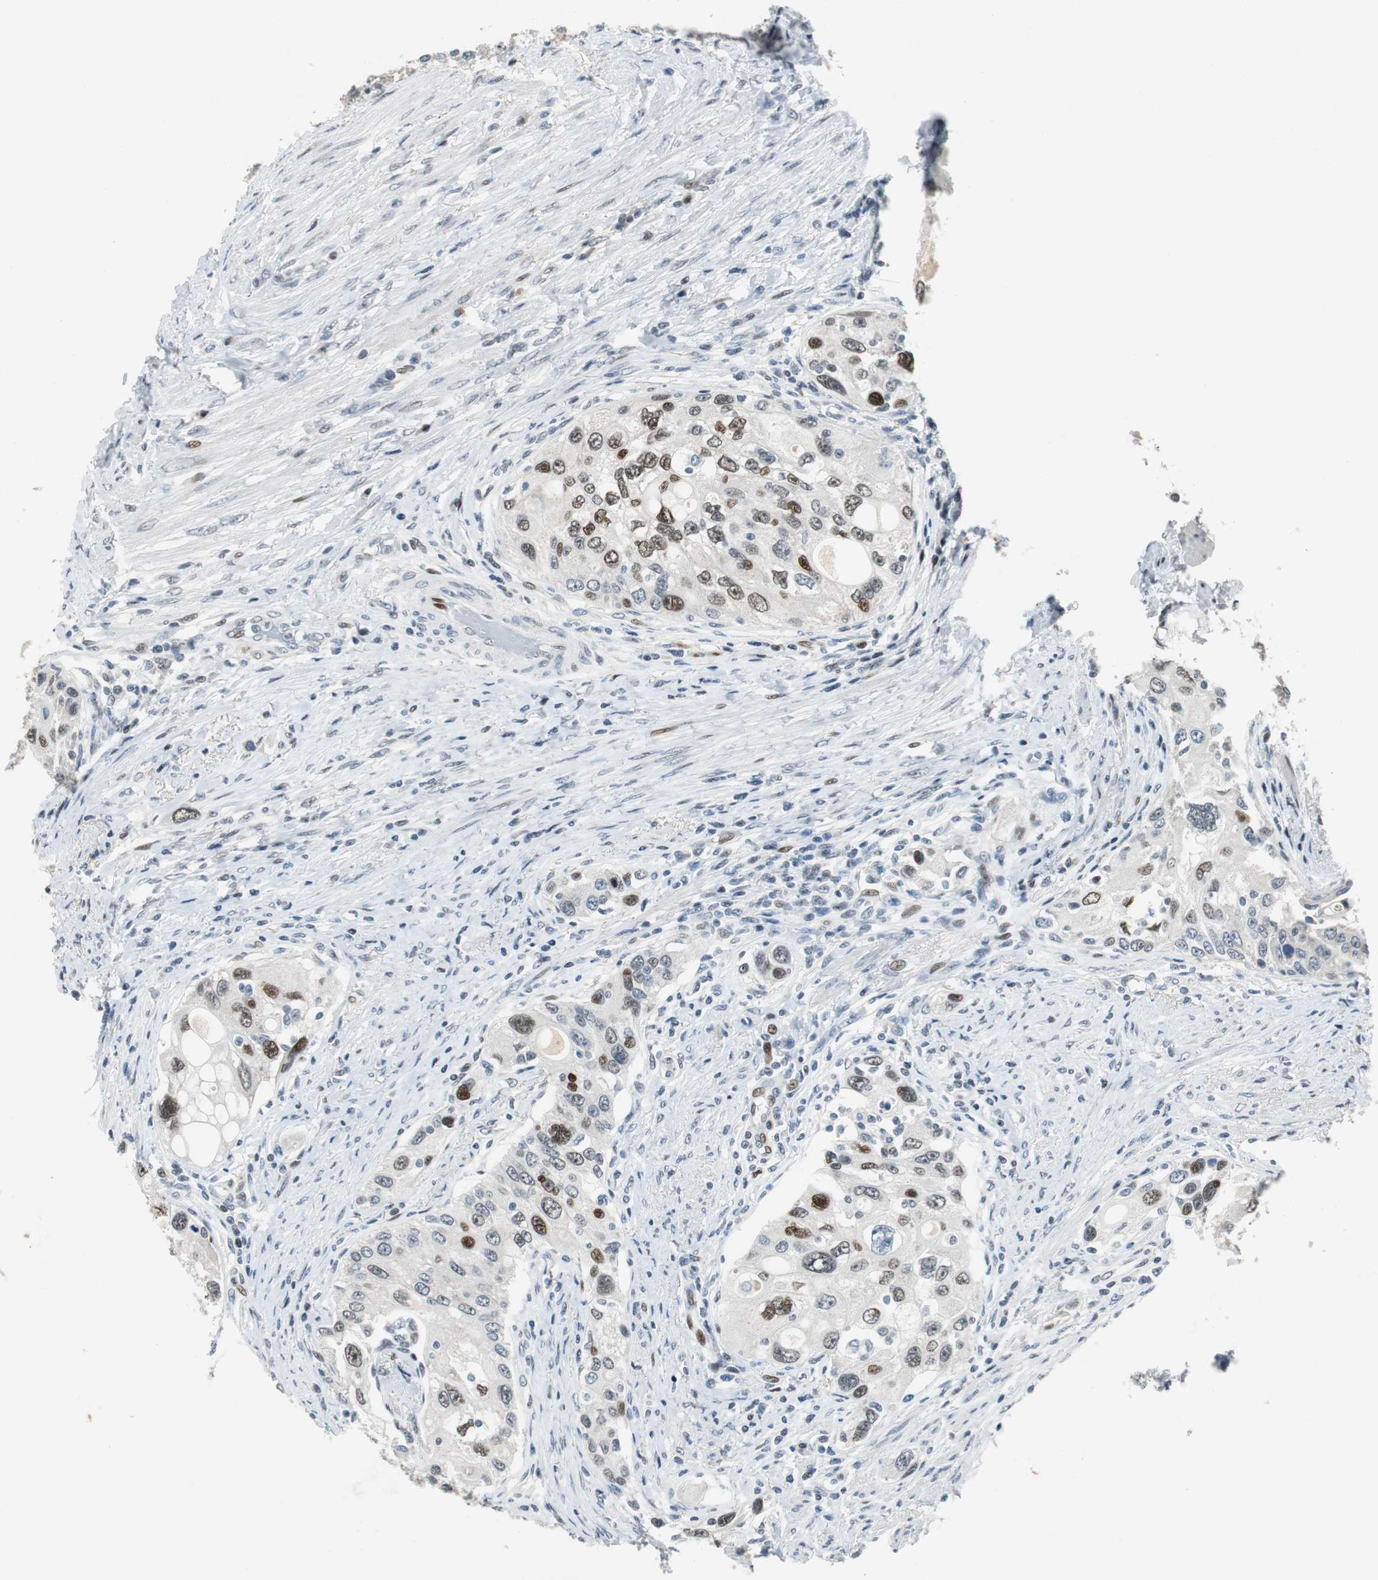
{"staining": {"intensity": "strong", "quantity": "<25%", "location": "nuclear"}, "tissue": "urothelial cancer", "cell_type": "Tumor cells", "image_type": "cancer", "snomed": [{"axis": "morphology", "description": "Urothelial carcinoma, High grade"}, {"axis": "topography", "description": "Urinary bladder"}], "caption": "Immunohistochemistry histopathology image of high-grade urothelial carcinoma stained for a protein (brown), which shows medium levels of strong nuclear staining in approximately <25% of tumor cells.", "gene": "AJUBA", "patient": {"sex": "female", "age": 56}}